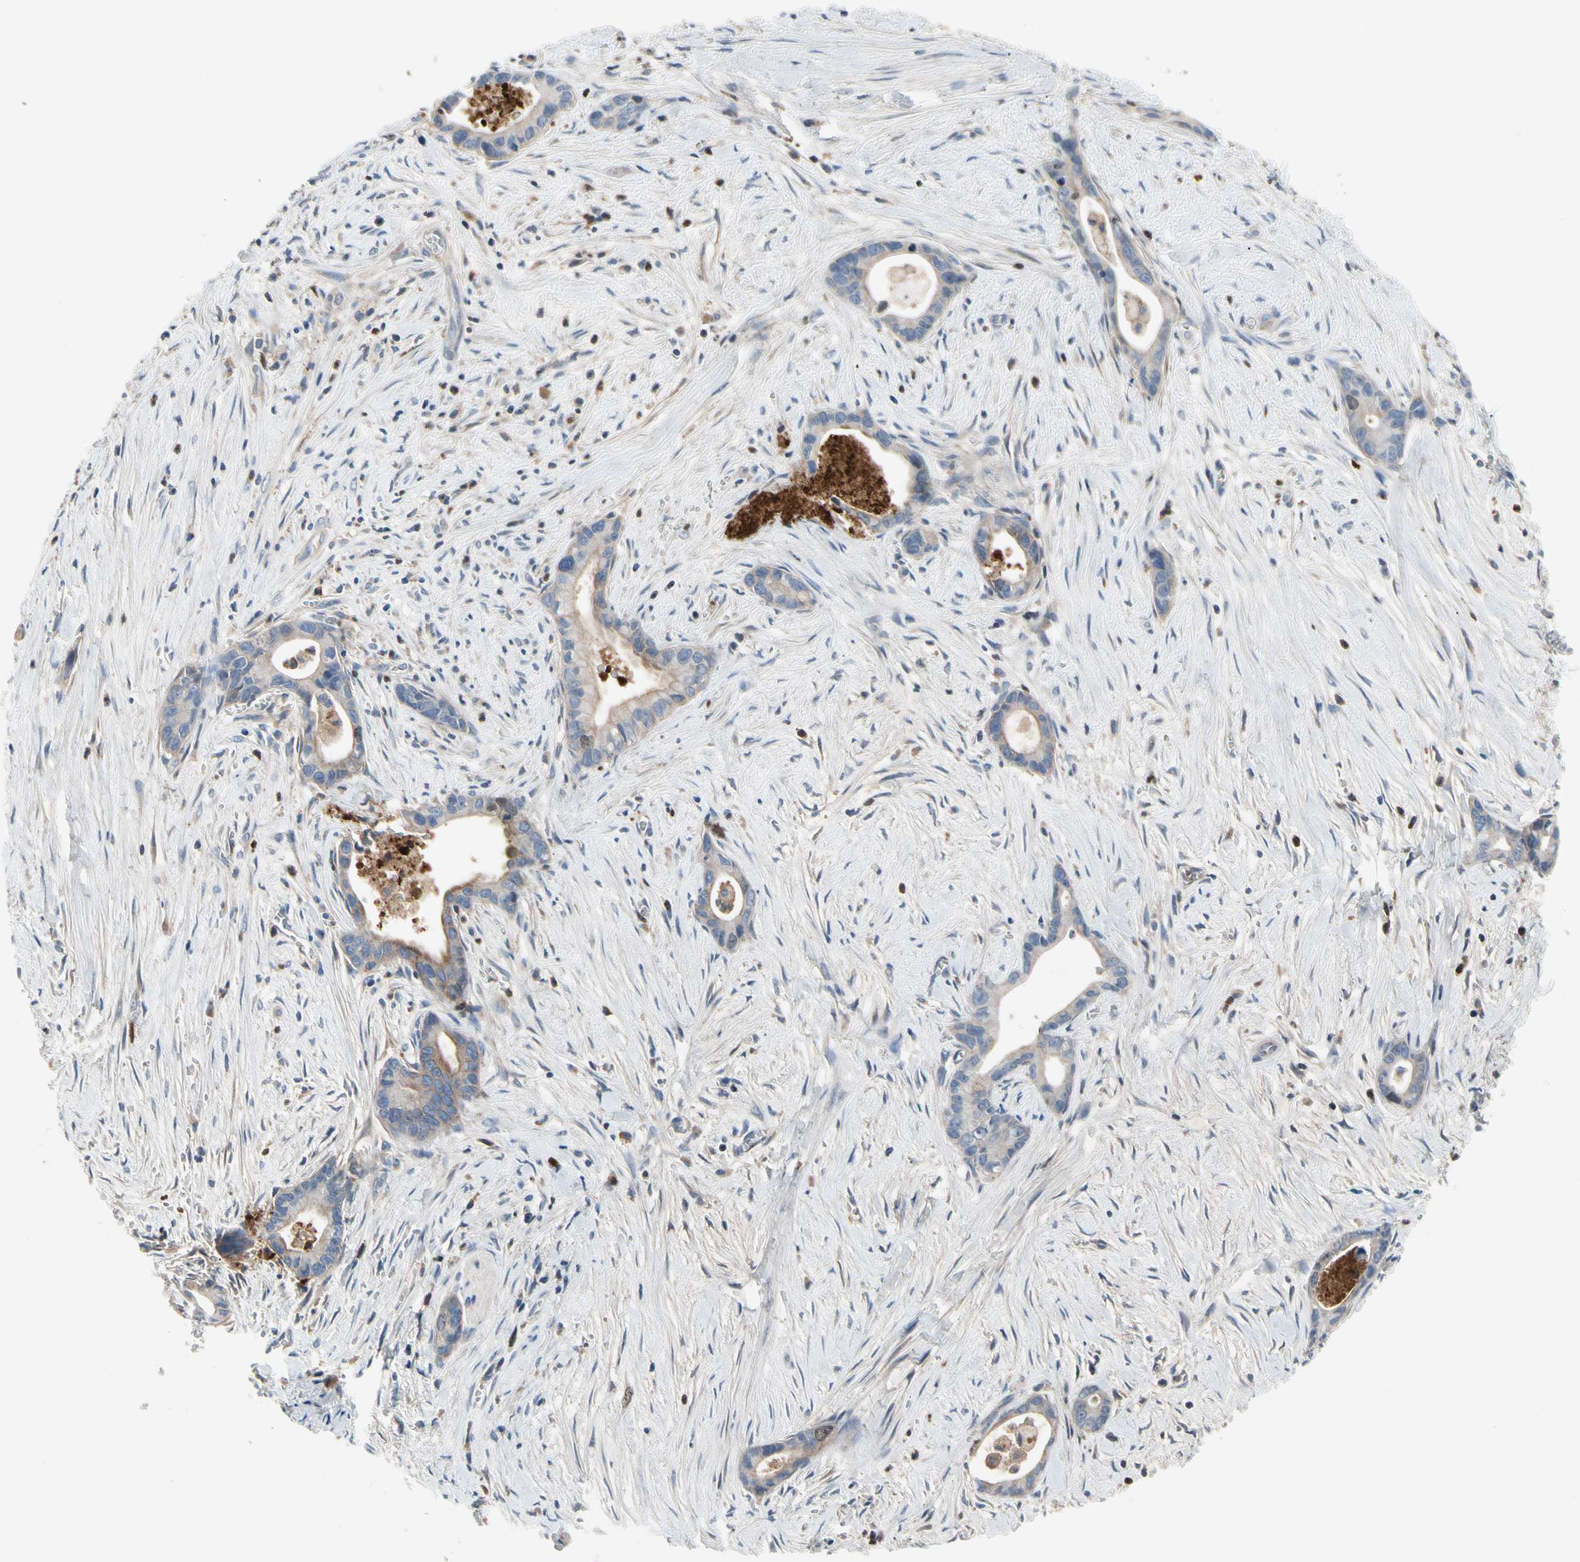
{"staining": {"intensity": "moderate", "quantity": "<25%", "location": "cytoplasmic/membranous"}, "tissue": "liver cancer", "cell_type": "Tumor cells", "image_type": "cancer", "snomed": [{"axis": "morphology", "description": "Cholangiocarcinoma"}, {"axis": "topography", "description": "Liver"}], "caption": "Protein staining of liver cancer (cholangiocarcinoma) tissue demonstrates moderate cytoplasmic/membranous expression in about <25% of tumor cells.", "gene": "HJURP", "patient": {"sex": "female", "age": 55}}